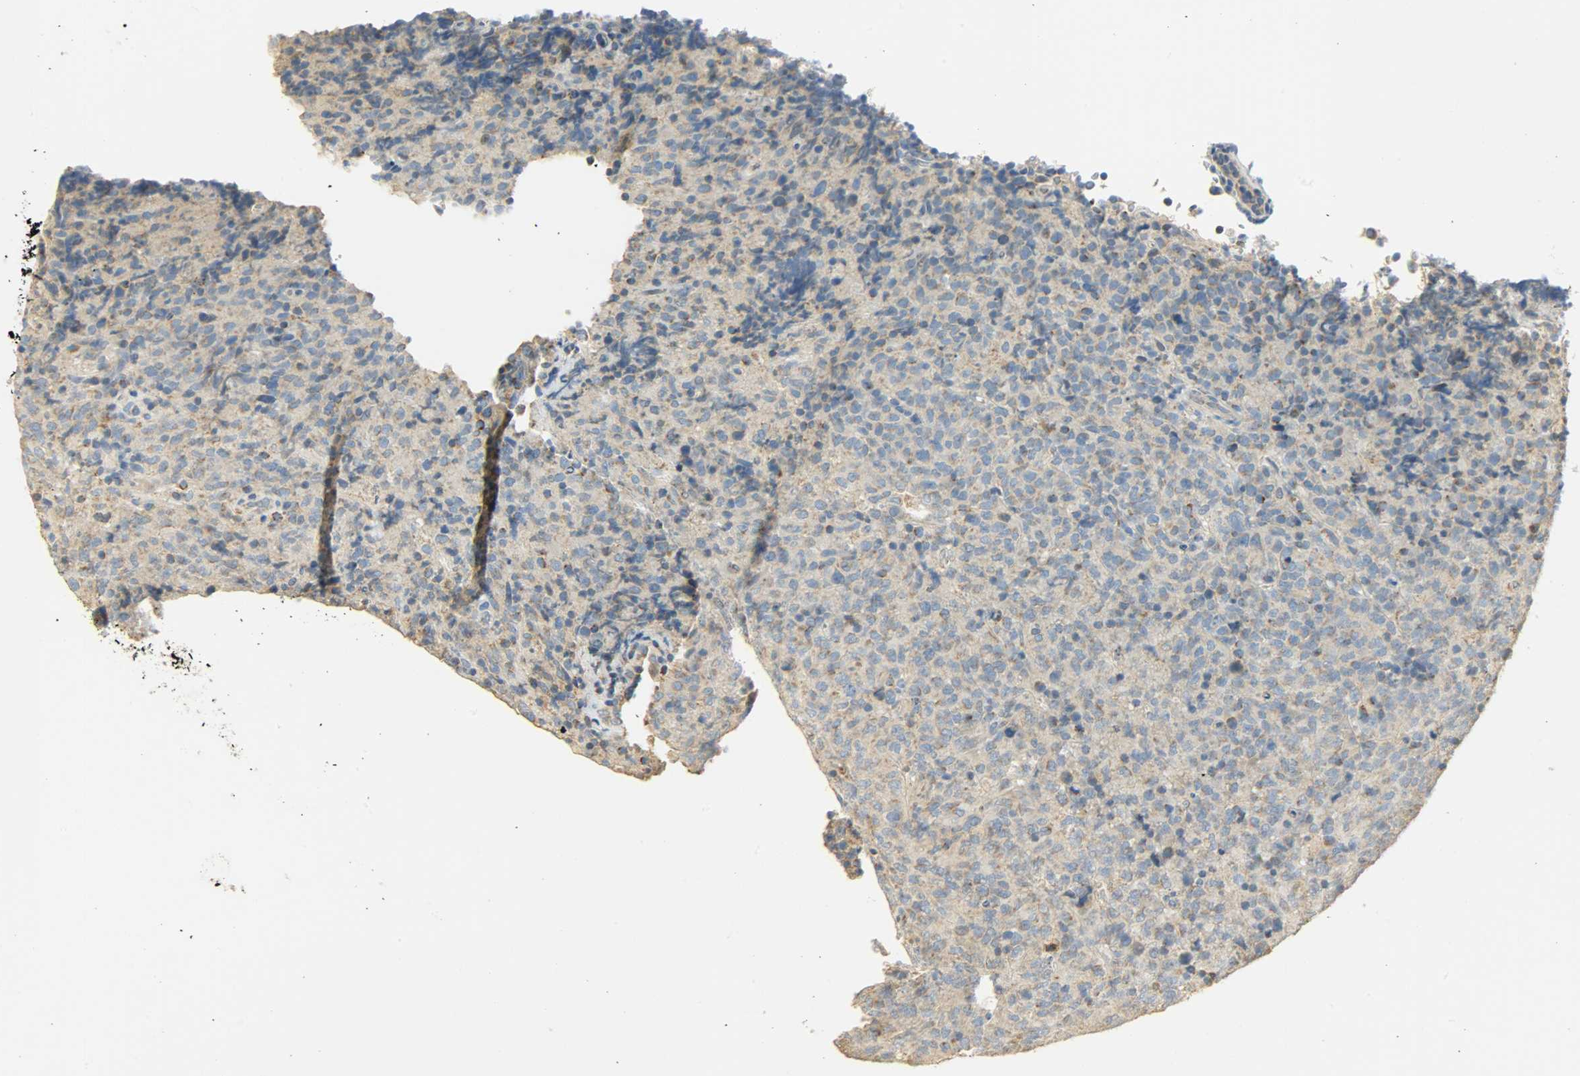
{"staining": {"intensity": "weak", "quantity": ">75%", "location": "cytoplasmic/membranous"}, "tissue": "lymphoma", "cell_type": "Tumor cells", "image_type": "cancer", "snomed": [{"axis": "morphology", "description": "Malignant lymphoma, non-Hodgkin's type, High grade"}, {"axis": "topography", "description": "Tonsil"}], "caption": "Approximately >75% of tumor cells in human high-grade malignant lymphoma, non-Hodgkin's type reveal weak cytoplasmic/membranous protein staining as visualized by brown immunohistochemical staining.", "gene": "NNT", "patient": {"sex": "female", "age": 36}}